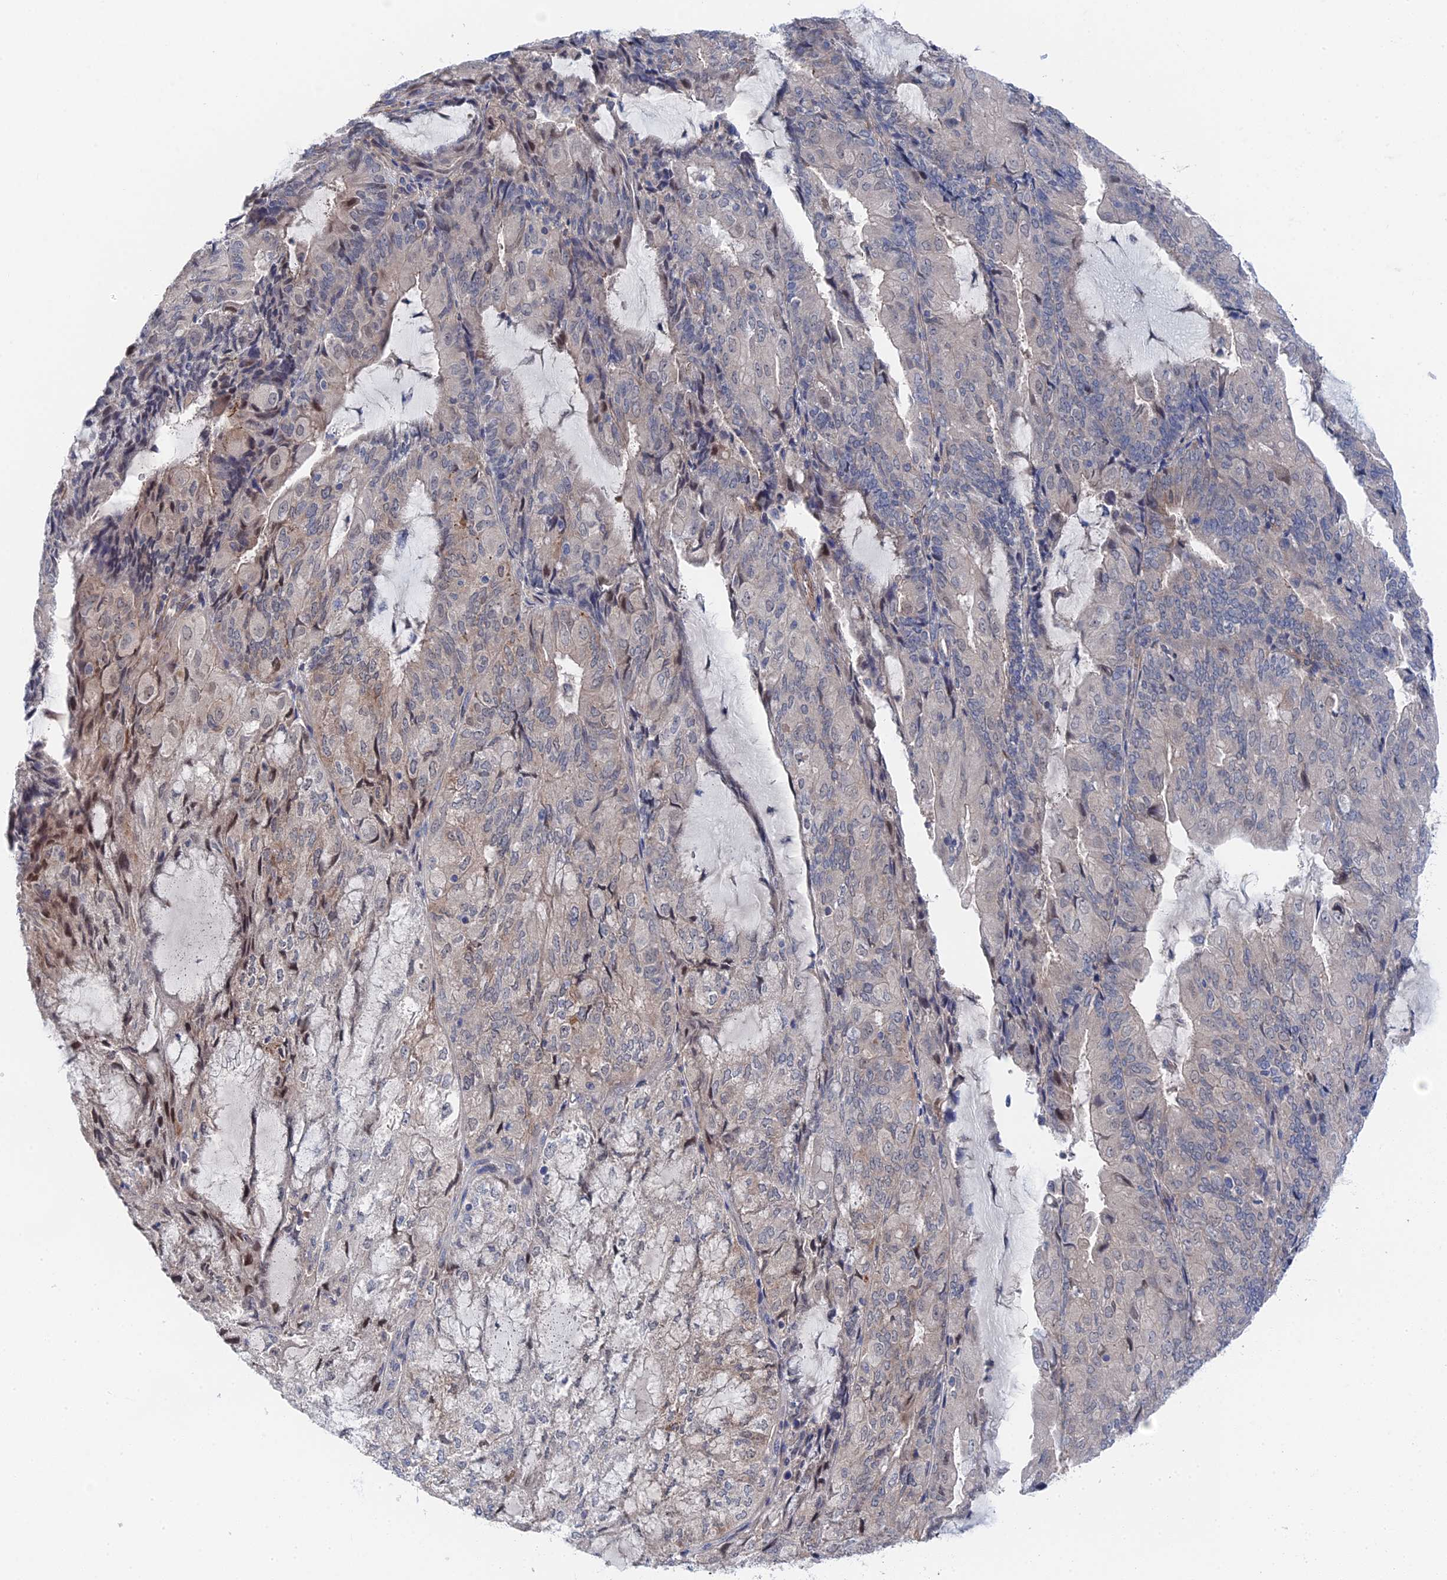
{"staining": {"intensity": "weak", "quantity": "<25%", "location": "nuclear"}, "tissue": "endometrial cancer", "cell_type": "Tumor cells", "image_type": "cancer", "snomed": [{"axis": "morphology", "description": "Adenocarcinoma, NOS"}, {"axis": "topography", "description": "Endometrium"}], "caption": "High power microscopy micrograph of an IHC photomicrograph of adenocarcinoma (endometrial), revealing no significant expression in tumor cells.", "gene": "MTHFSD", "patient": {"sex": "female", "age": 81}}